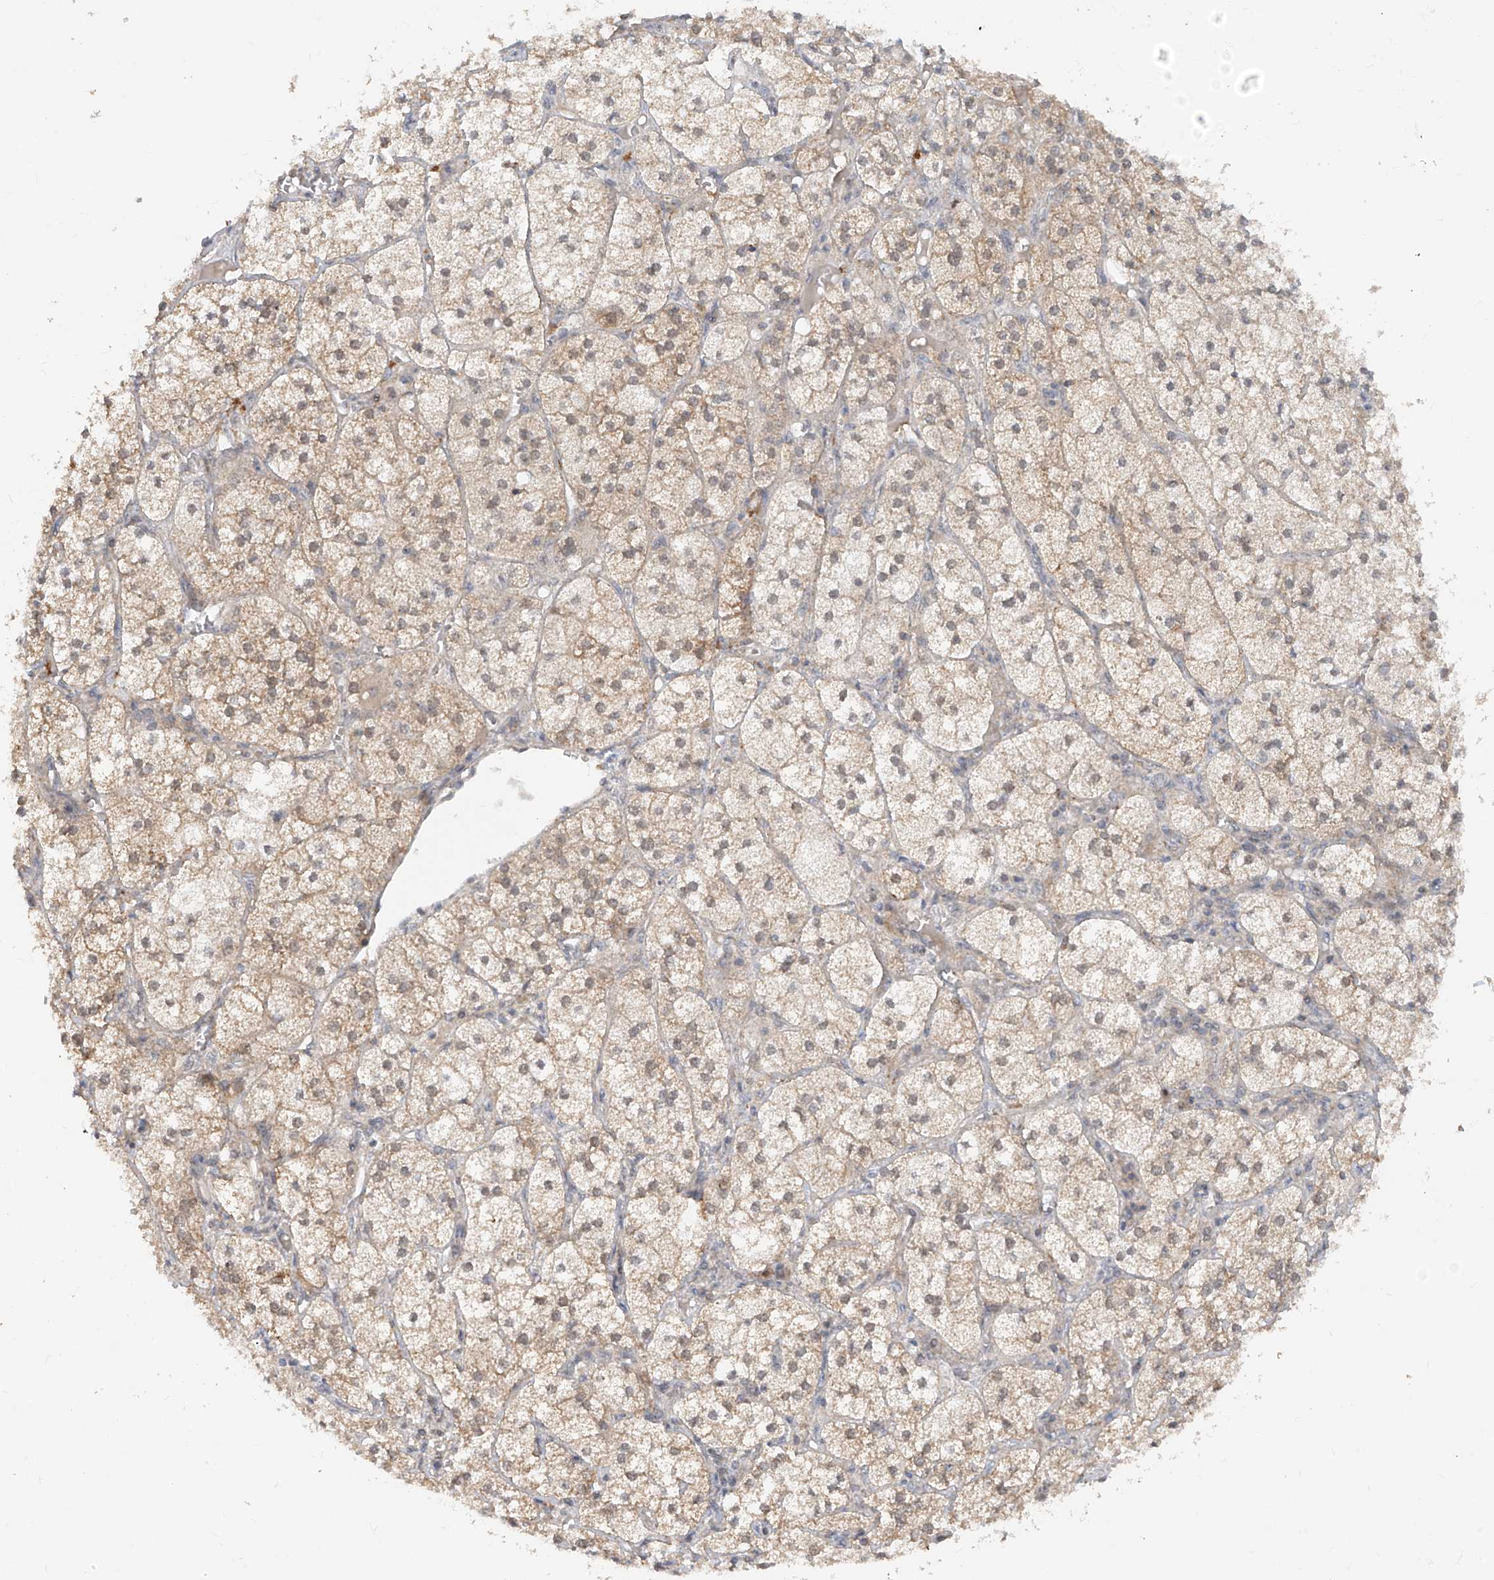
{"staining": {"intensity": "moderate", "quantity": "25%-75%", "location": "cytoplasmic/membranous,nuclear"}, "tissue": "adrenal gland", "cell_type": "Glandular cells", "image_type": "normal", "snomed": [{"axis": "morphology", "description": "Normal tissue, NOS"}, {"axis": "topography", "description": "Adrenal gland"}], "caption": "A brown stain labels moderate cytoplasmic/membranous,nuclear positivity of a protein in glandular cells of benign human adrenal gland.", "gene": "ZNF358", "patient": {"sex": "female", "age": 61}}